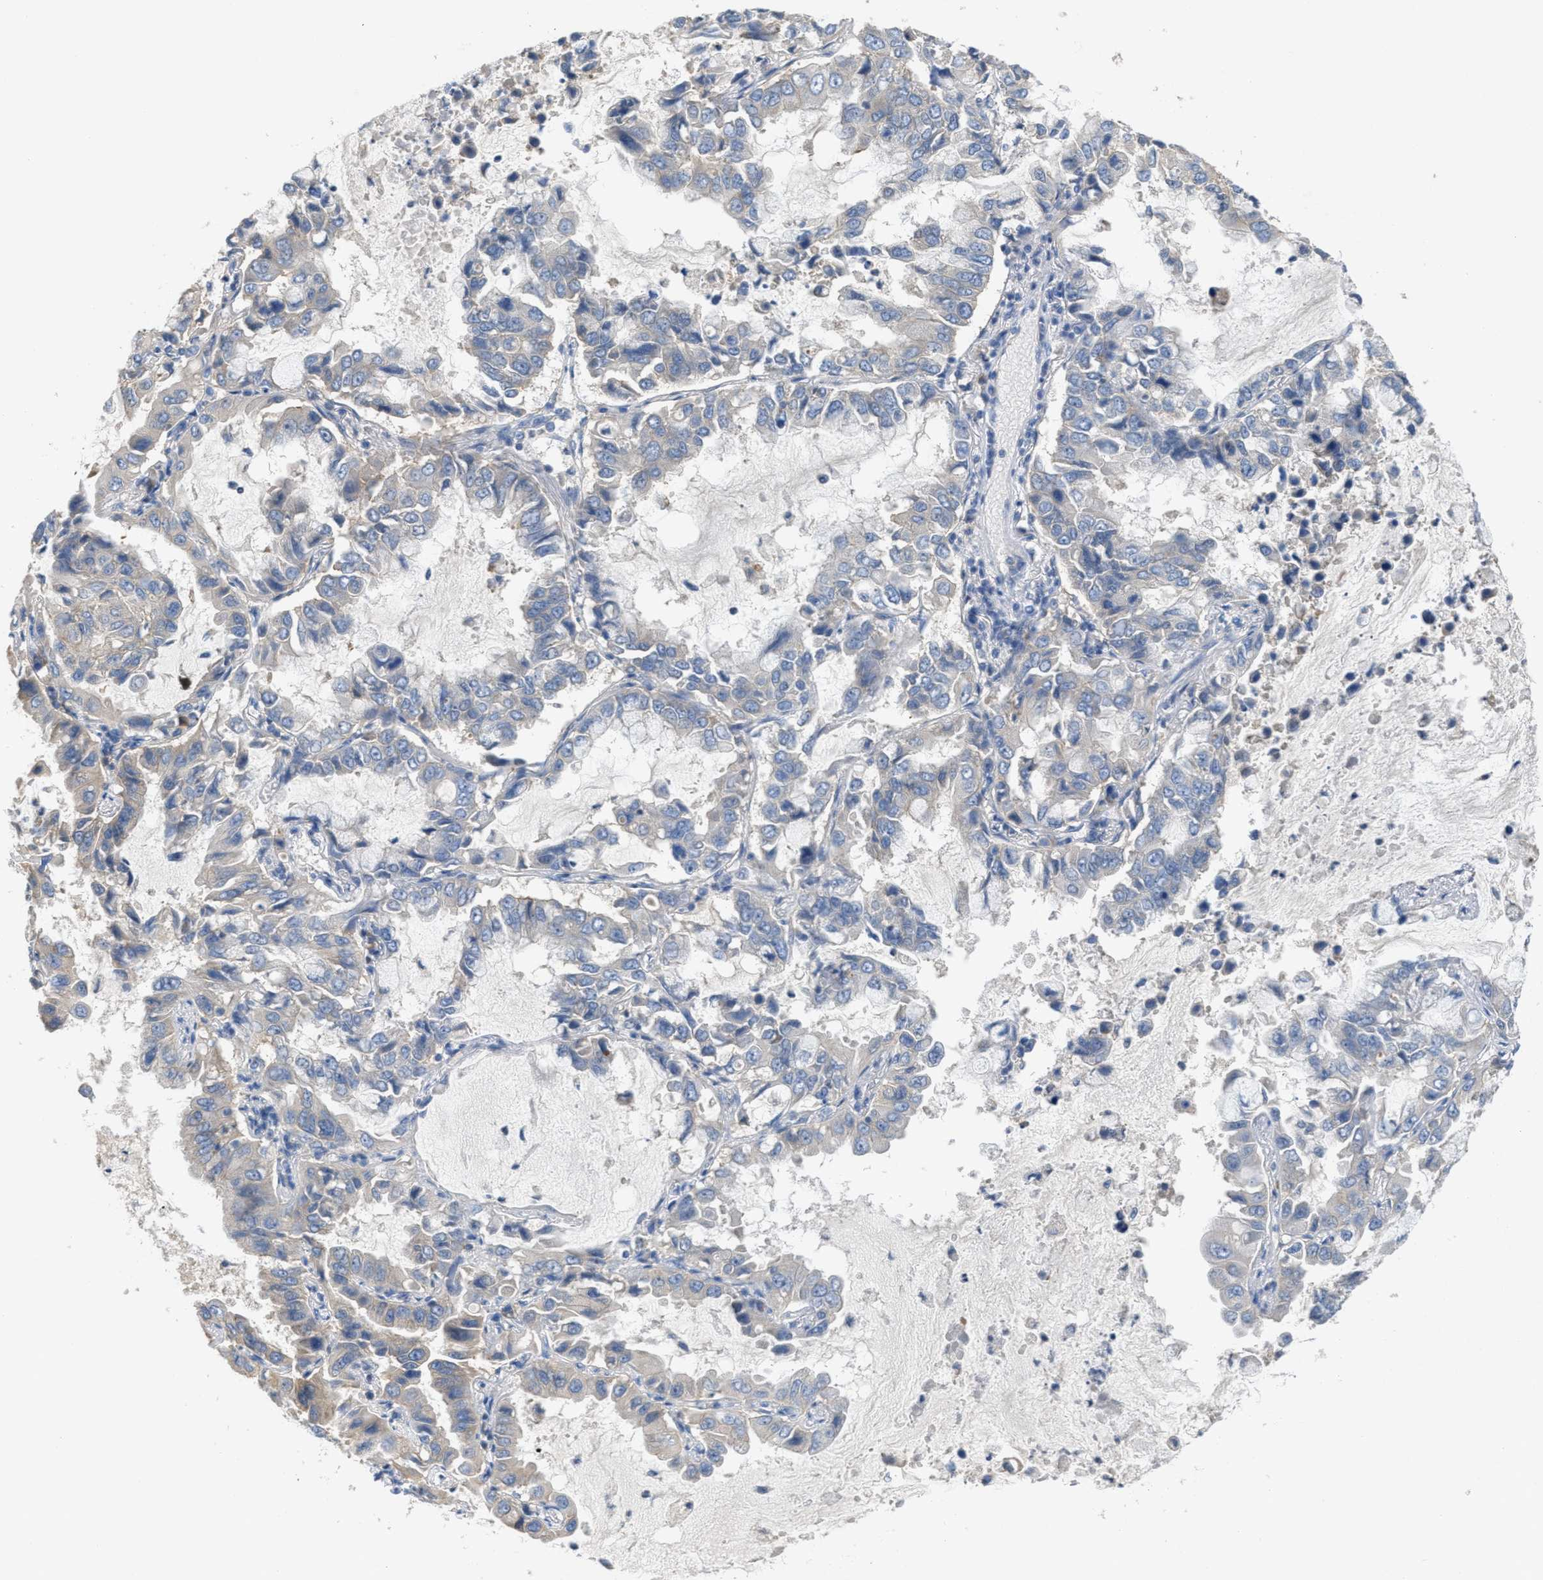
{"staining": {"intensity": "negative", "quantity": "none", "location": "none"}, "tissue": "lung cancer", "cell_type": "Tumor cells", "image_type": "cancer", "snomed": [{"axis": "morphology", "description": "Adenocarcinoma, NOS"}, {"axis": "topography", "description": "Lung"}], "caption": "Immunohistochemical staining of lung cancer (adenocarcinoma) displays no significant positivity in tumor cells.", "gene": "UBA5", "patient": {"sex": "male", "age": 64}}